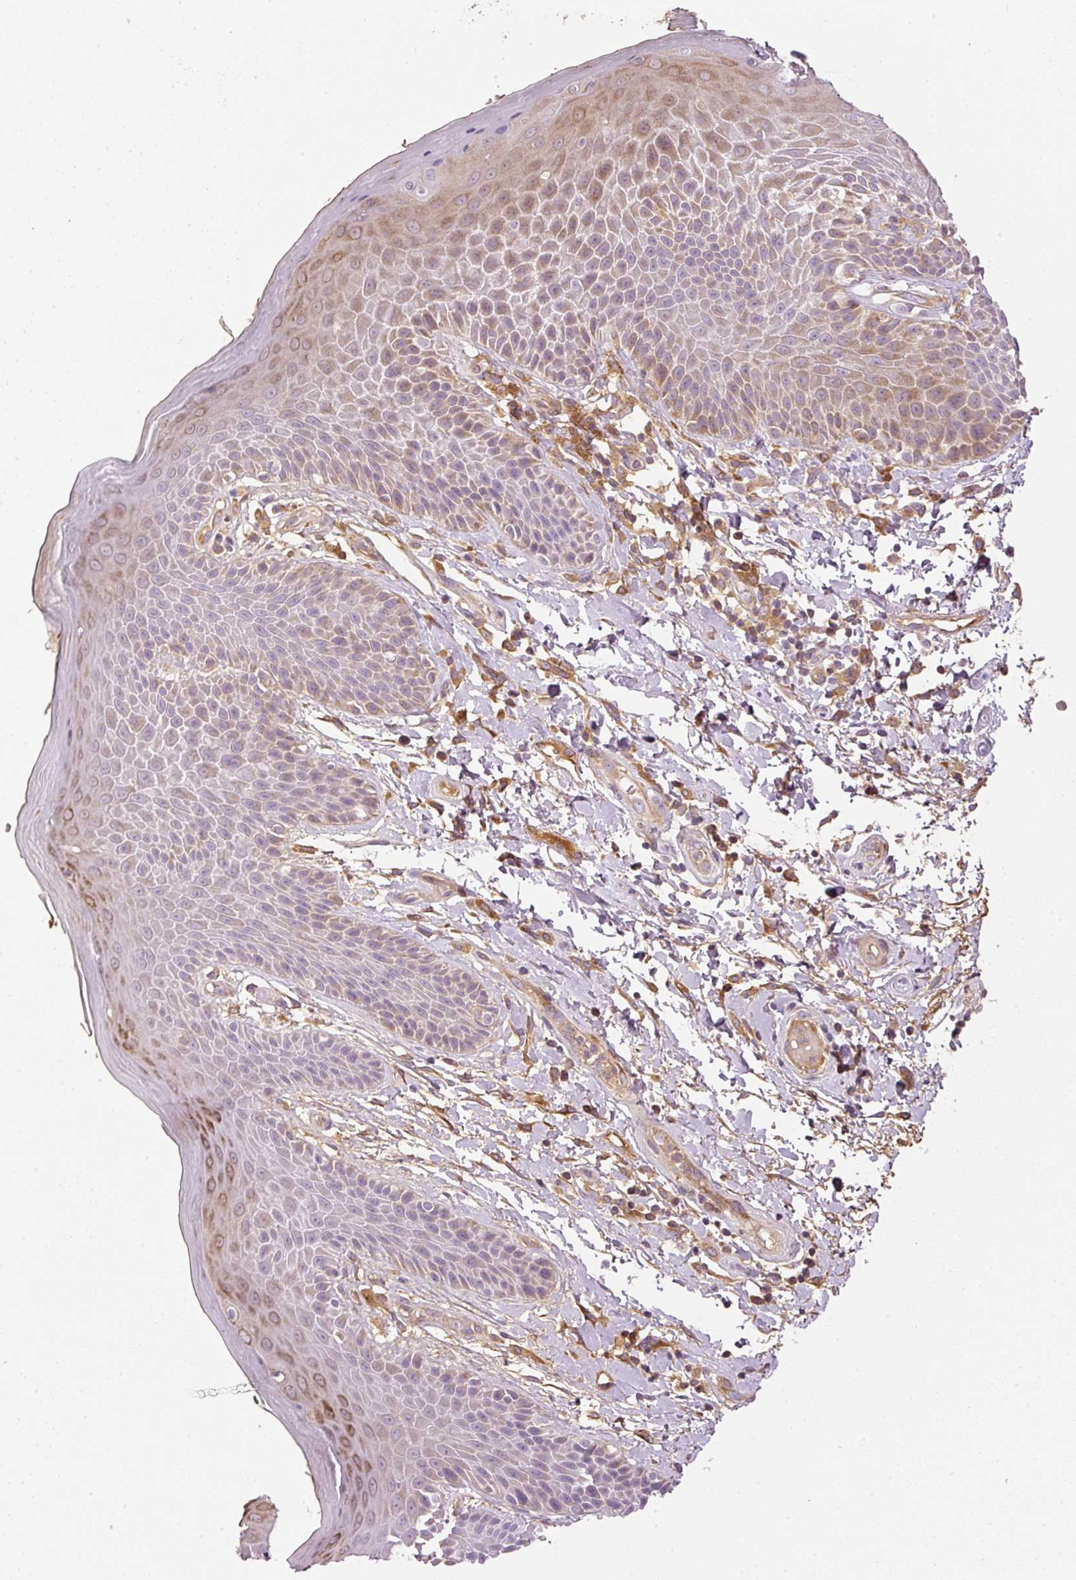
{"staining": {"intensity": "moderate", "quantity": "25%-75%", "location": "cytoplasmic/membranous"}, "tissue": "skin", "cell_type": "Epidermal cells", "image_type": "normal", "snomed": [{"axis": "morphology", "description": "Normal tissue, NOS"}, {"axis": "topography", "description": "Peripheral nerve tissue"}], "caption": "Skin stained for a protein (brown) demonstrates moderate cytoplasmic/membranous positive positivity in about 25%-75% of epidermal cells.", "gene": "SERPING1", "patient": {"sex": "male", "age": 51}}